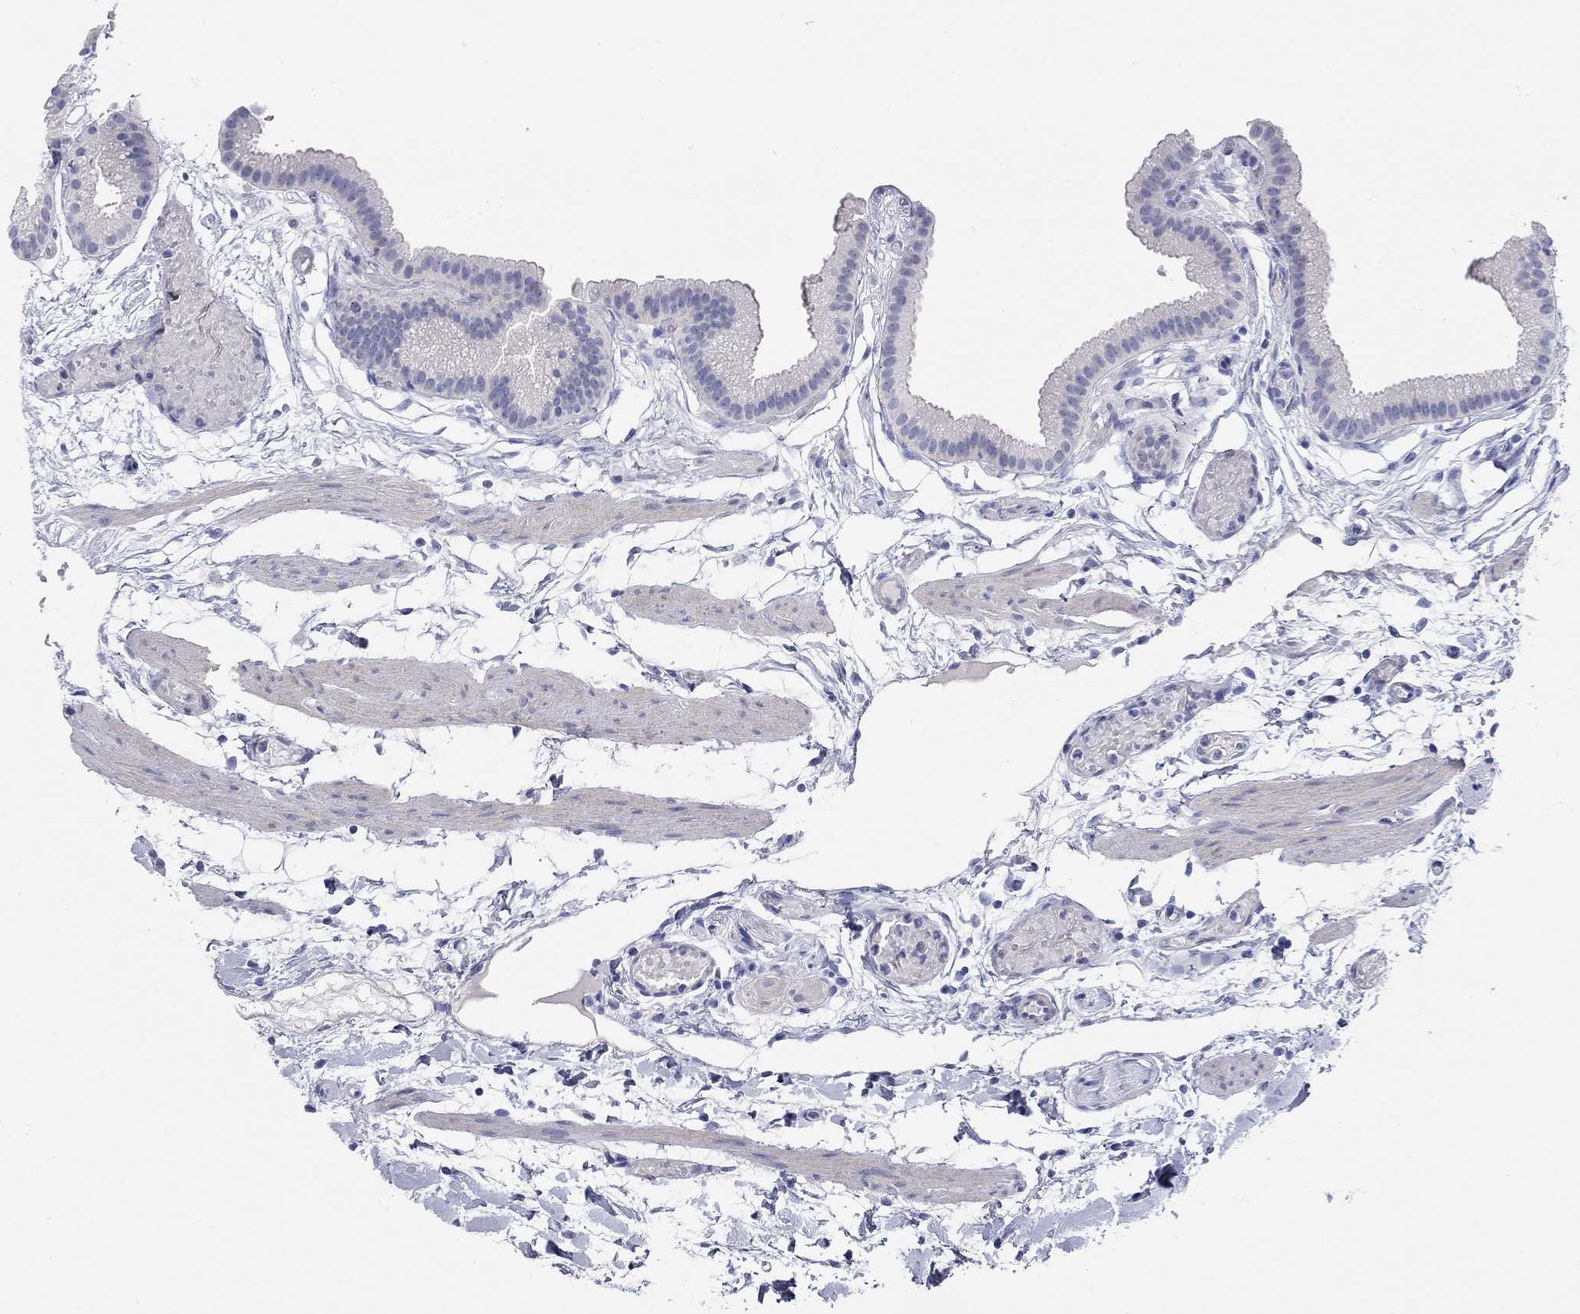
{"staining": {"intensity": "negative", "quantity": "none", "location": "none"}, "tissue": "gallbladder", "cell_type": "Glandular cells", "image_type": "normal", "snomed": [{"axis": "morphology", "description": "Normal tissue, NOS"}, {"axis": "topography", "description": "Gallbladder"}], "caption": "DAB (3,3'-diaminobenzidine) immunohistochemical staining of normal human gallbladder demonstrates no significant expression in glandular cells. (DAB IHC, high magnification).", "gene": "WASF3", "patient": {"sex": "female", "age": 45}}